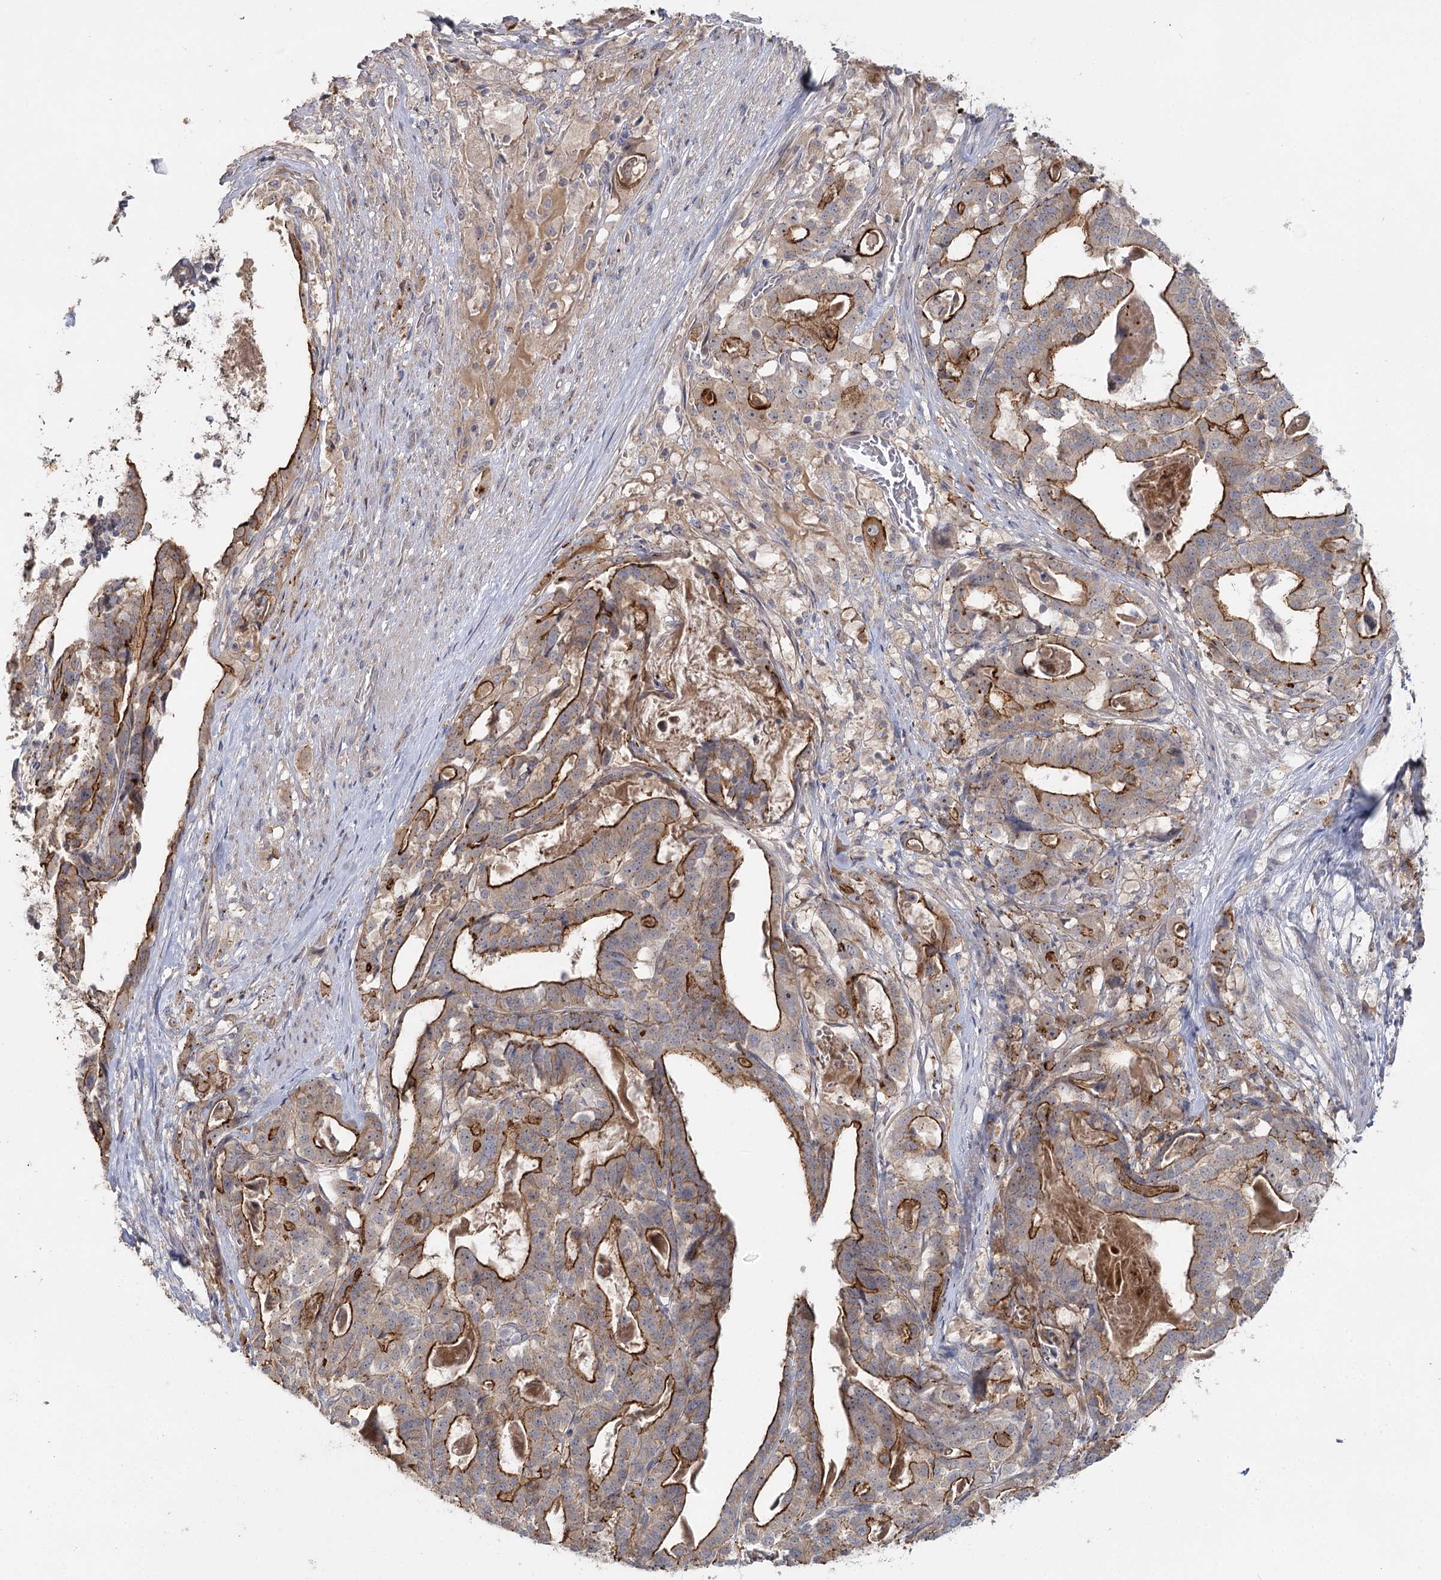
{"staining": {"intensity": "strong", "quantity": ">75%", "location": "cytoplasmic/membranous"}, "tissue": "stomach cancer", "cell_type": "Tumor cells", "image_type": "cancer", "snomed": [{"axis": "morphology", "description": "Adenocarcinoma, NOS"}, {"axis": "topography", "description": "Stomach"}], "caption": "IHC (DAB) staining of stomach cancer exhibits strong cytoplasmic/membranous protein positivity in approximately >75% of tumor cells.", "gene": "ANGPTL5", "patient": {"sex": "male", "age": 48}}